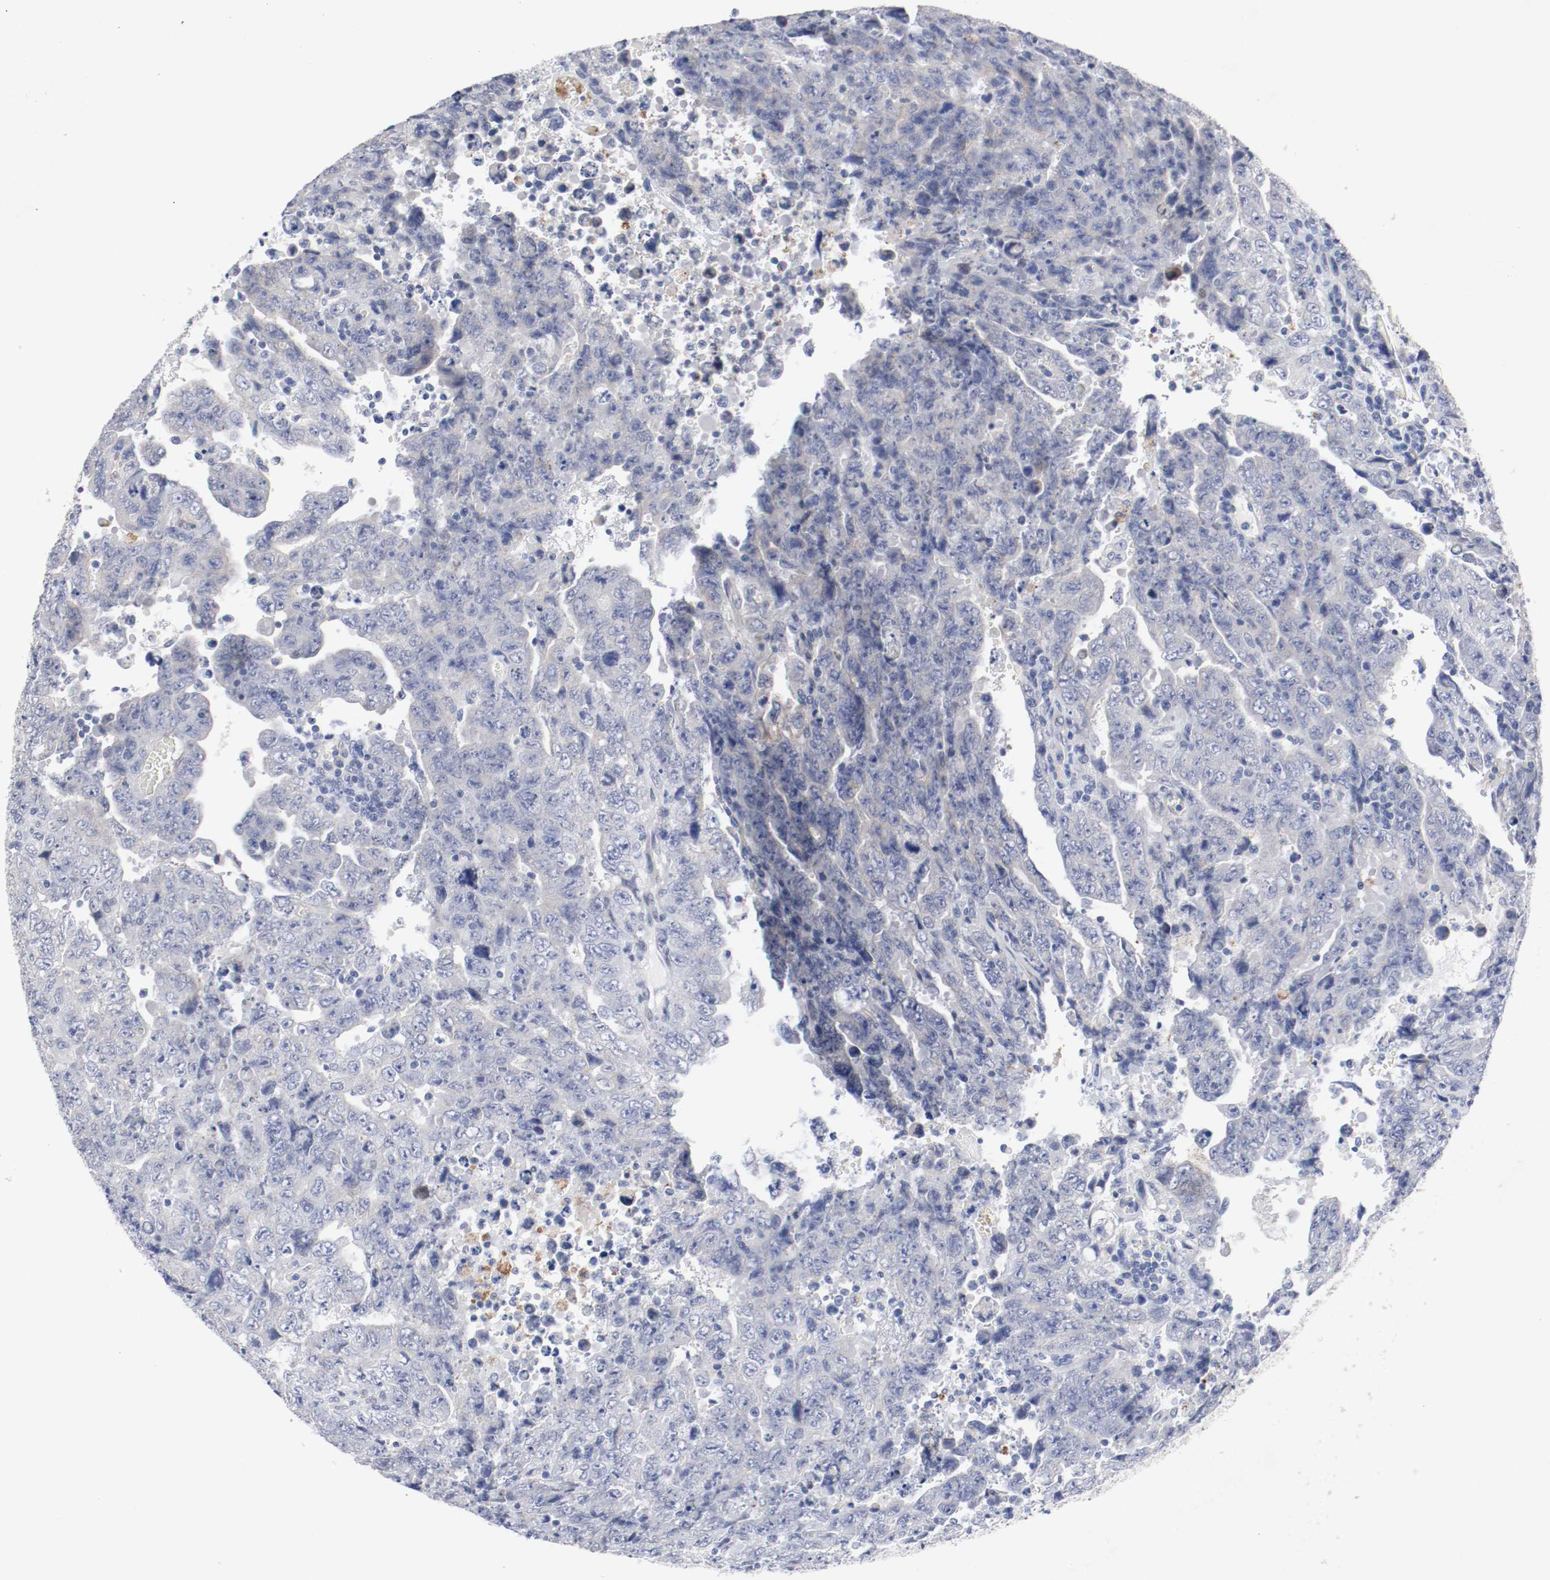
{"staining": {"intensity": "negative", "quantity": "none", "location": "none"}, "tissue": "testis cancer", "cell_type": "Tumor cells", "image_type": "cancer", "snomed": [{"axis": "morphology", "description": "Carcinoma, Embryonal, NOS"}, {"axis": "topography", "description": "Testis"}], "caption": "Micrograph shows no significant protein positivity in tumor cells of testis cancer (embryonal carcinoma). Nuclei are stained in blue.", "gene": "KIT", "patient": {"sex": "male", "age": 28}}